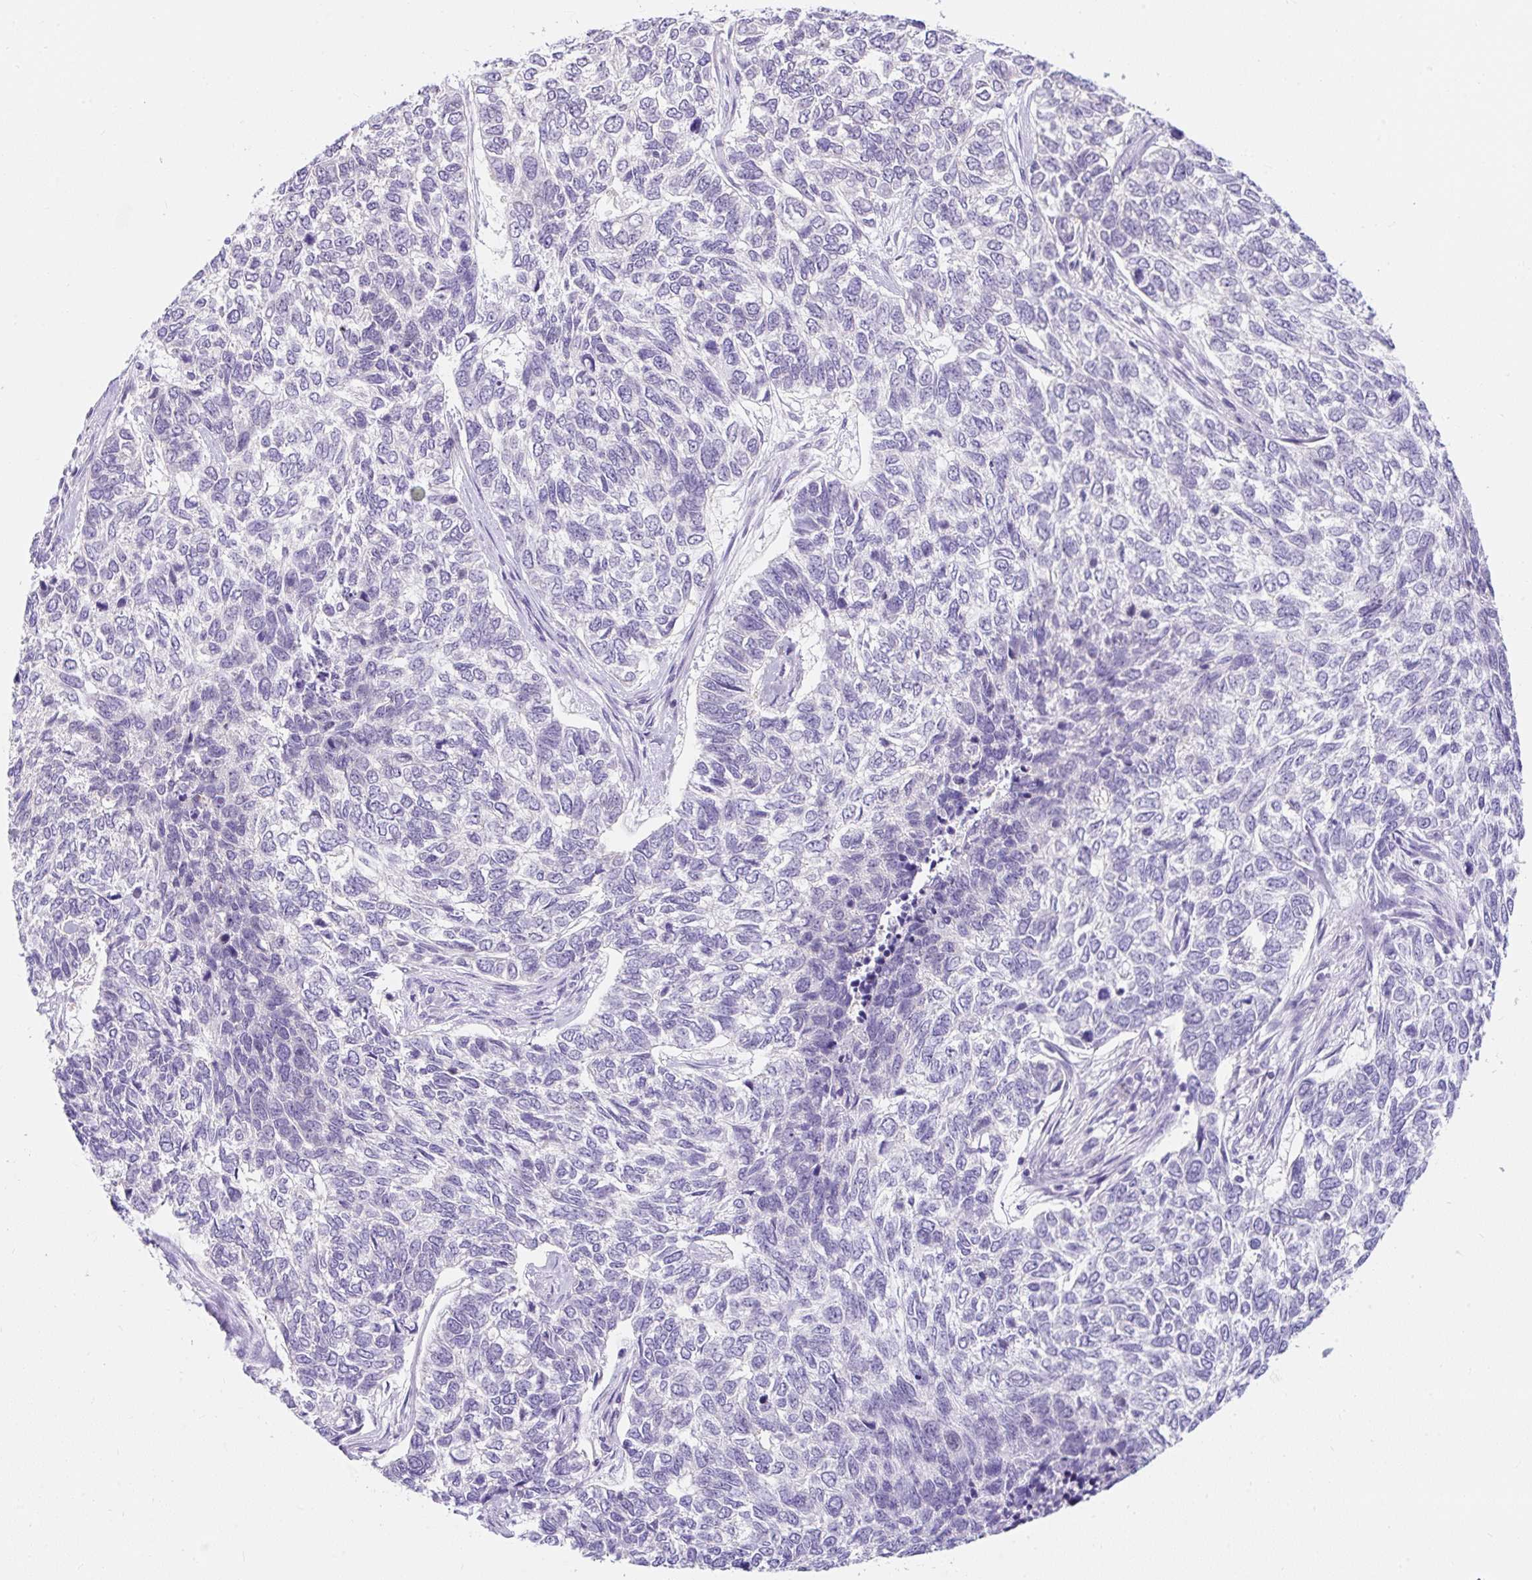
{"staining": {"intensity": "negative", "quantity": "none", "location": "none"}, "tissue": "skin cancer", "cell_type": "Tumor cells", "image_type": "cancer", "snomed": [{"axis": "morphology", "description": "Basal cell carcinoma"}, {"axis": "topography", "description": "Skin"}], "caption": "The micrograph shows no significant positivity in tumor cells of skin basal cell carcinoma. The staining is performed using DAB brown chromogen with nuclei counter-stained in using hematoxylin.", "gene": "GOLGA8A", "patient": {"sex": "female", "age": 65}}